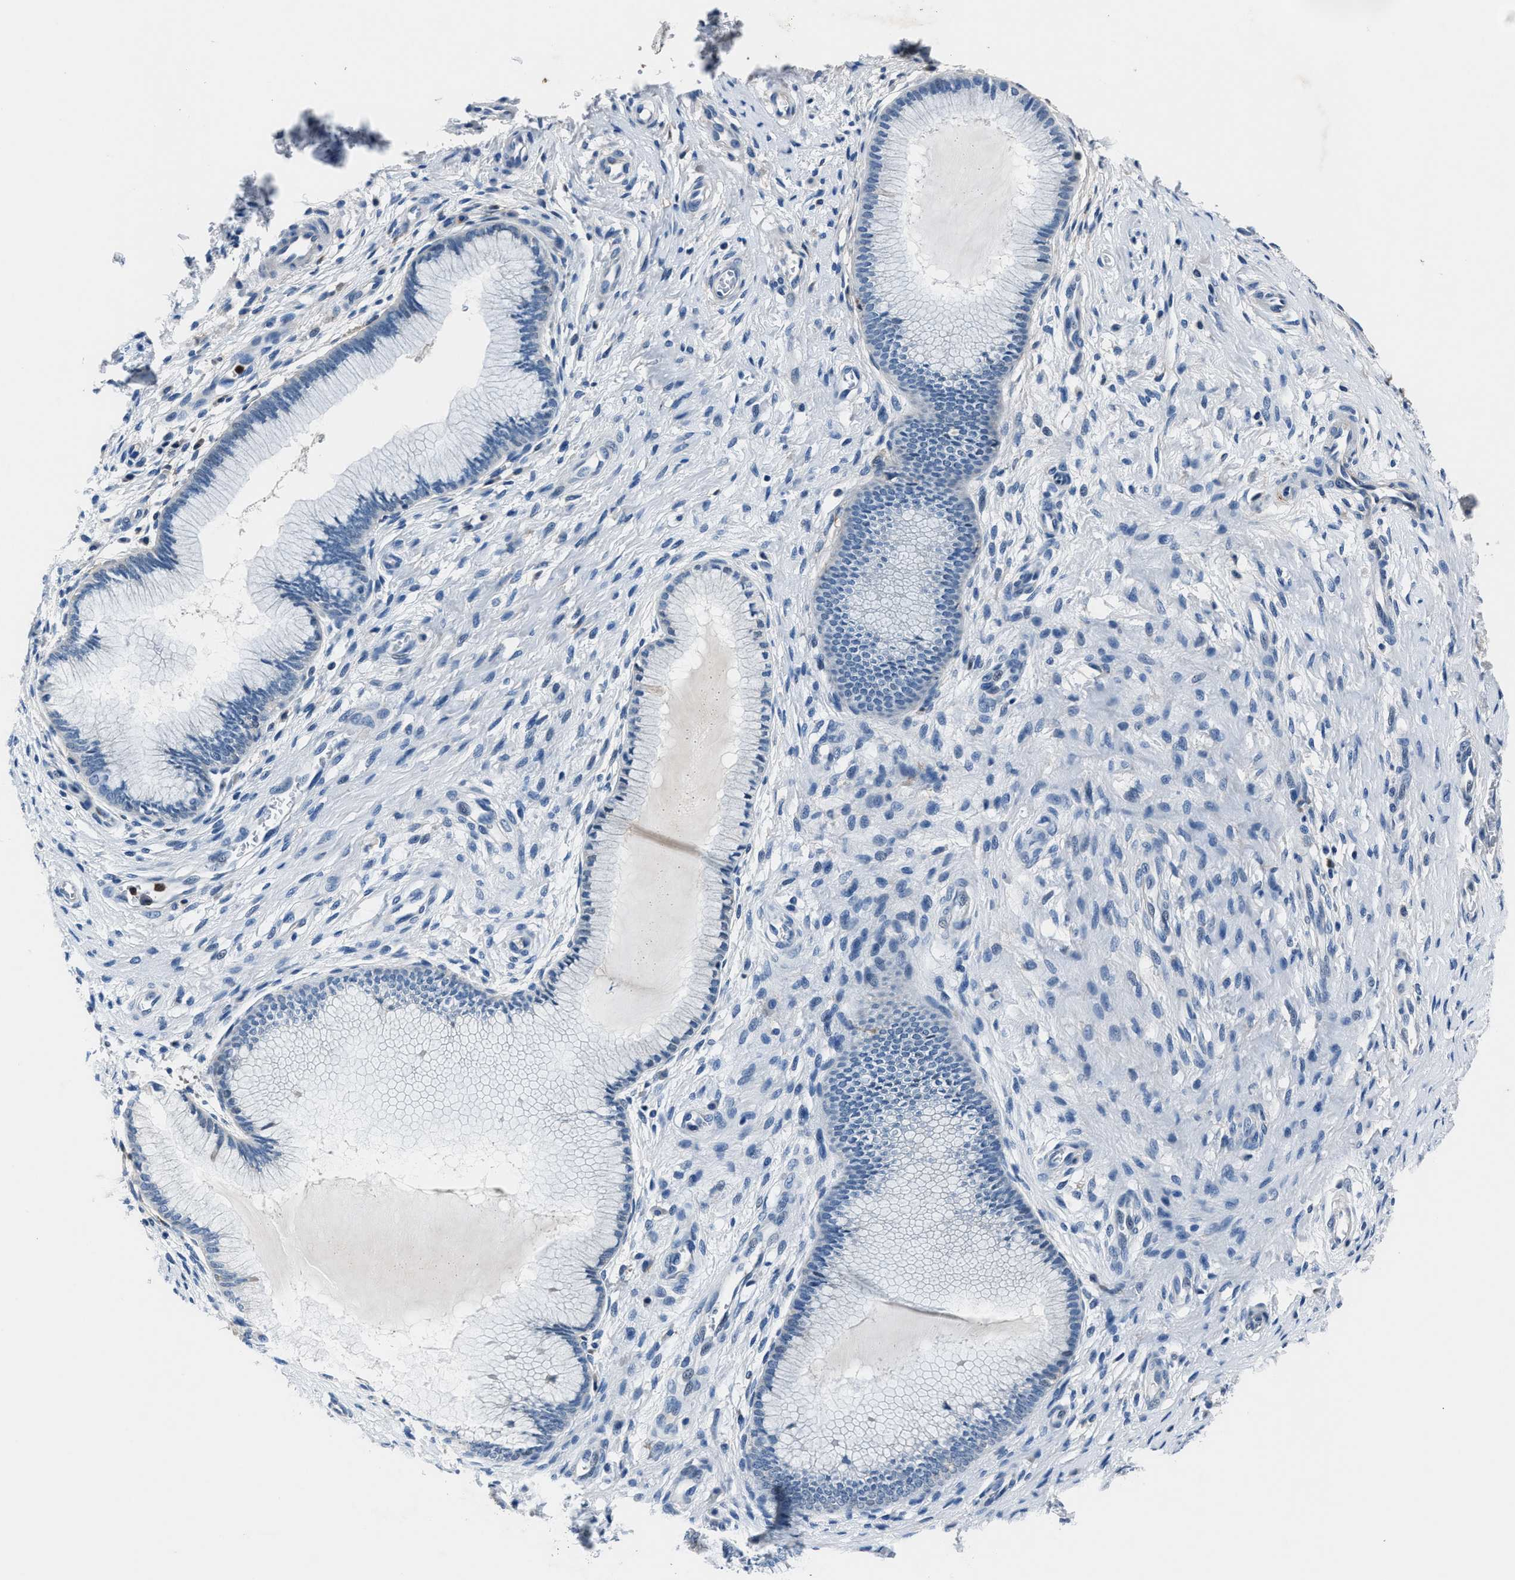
{"staining": {"intensity": "negative", "quantity": "none", "location": "none"}, "tissue": "cervix", "cell_type": "Glandular cells", "image_type": "normal", "snomed": [{"axis": "morphology", "description": "Normal tissue, NOS"}, {"axis": "topography", "description": "Cervix"}], "caption": "Glandular cells are negative for protein expression in normal human cervix. (DAB (3,3'-diaminobenzidine) IHC visualized using brightfield microscopy, high magnification).", "gene": "FGL2", "patient": {"sex": "female", "age": 55}}